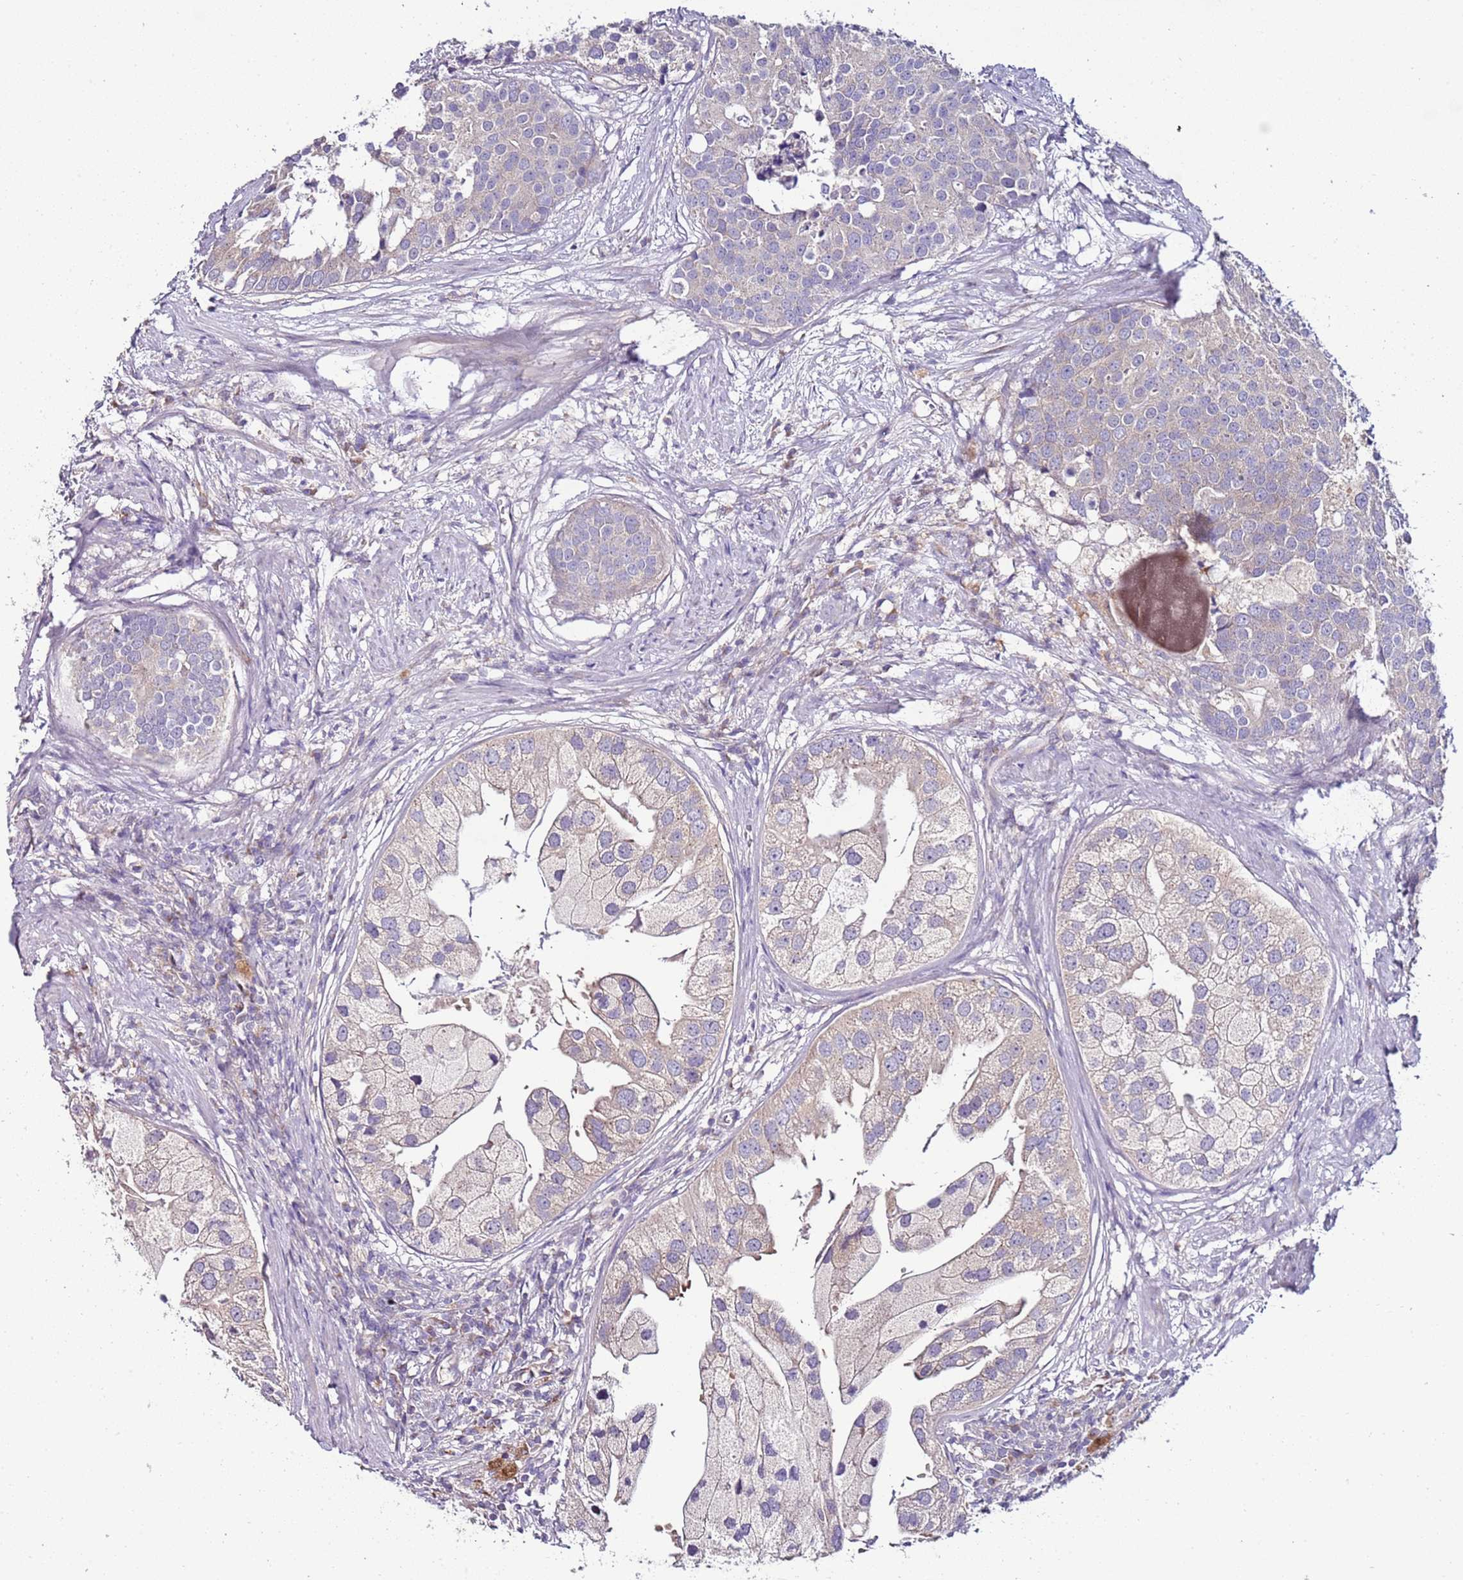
{"staining": {"intensity": "weak", "quantity": "<25%", "location": "cytoplasmic/membranous"}, "tissue": "prostate cancer", "cell_type": "Tumor cells", "image_type": "cancer", "snomed": [{"axis": "morphology", "description": "Adenocarcinoma, High grade"}, {"axis": "topography", "description": "Prostate"}], "caption": "High power microscopy photomicrograph of an IHC micrograph of high-grade adenocarcinoma (prostate), revealing no significant positivity in tumor cells.", "gene": "FAM20A", "patient": {"sex": "male", "age": 62}}